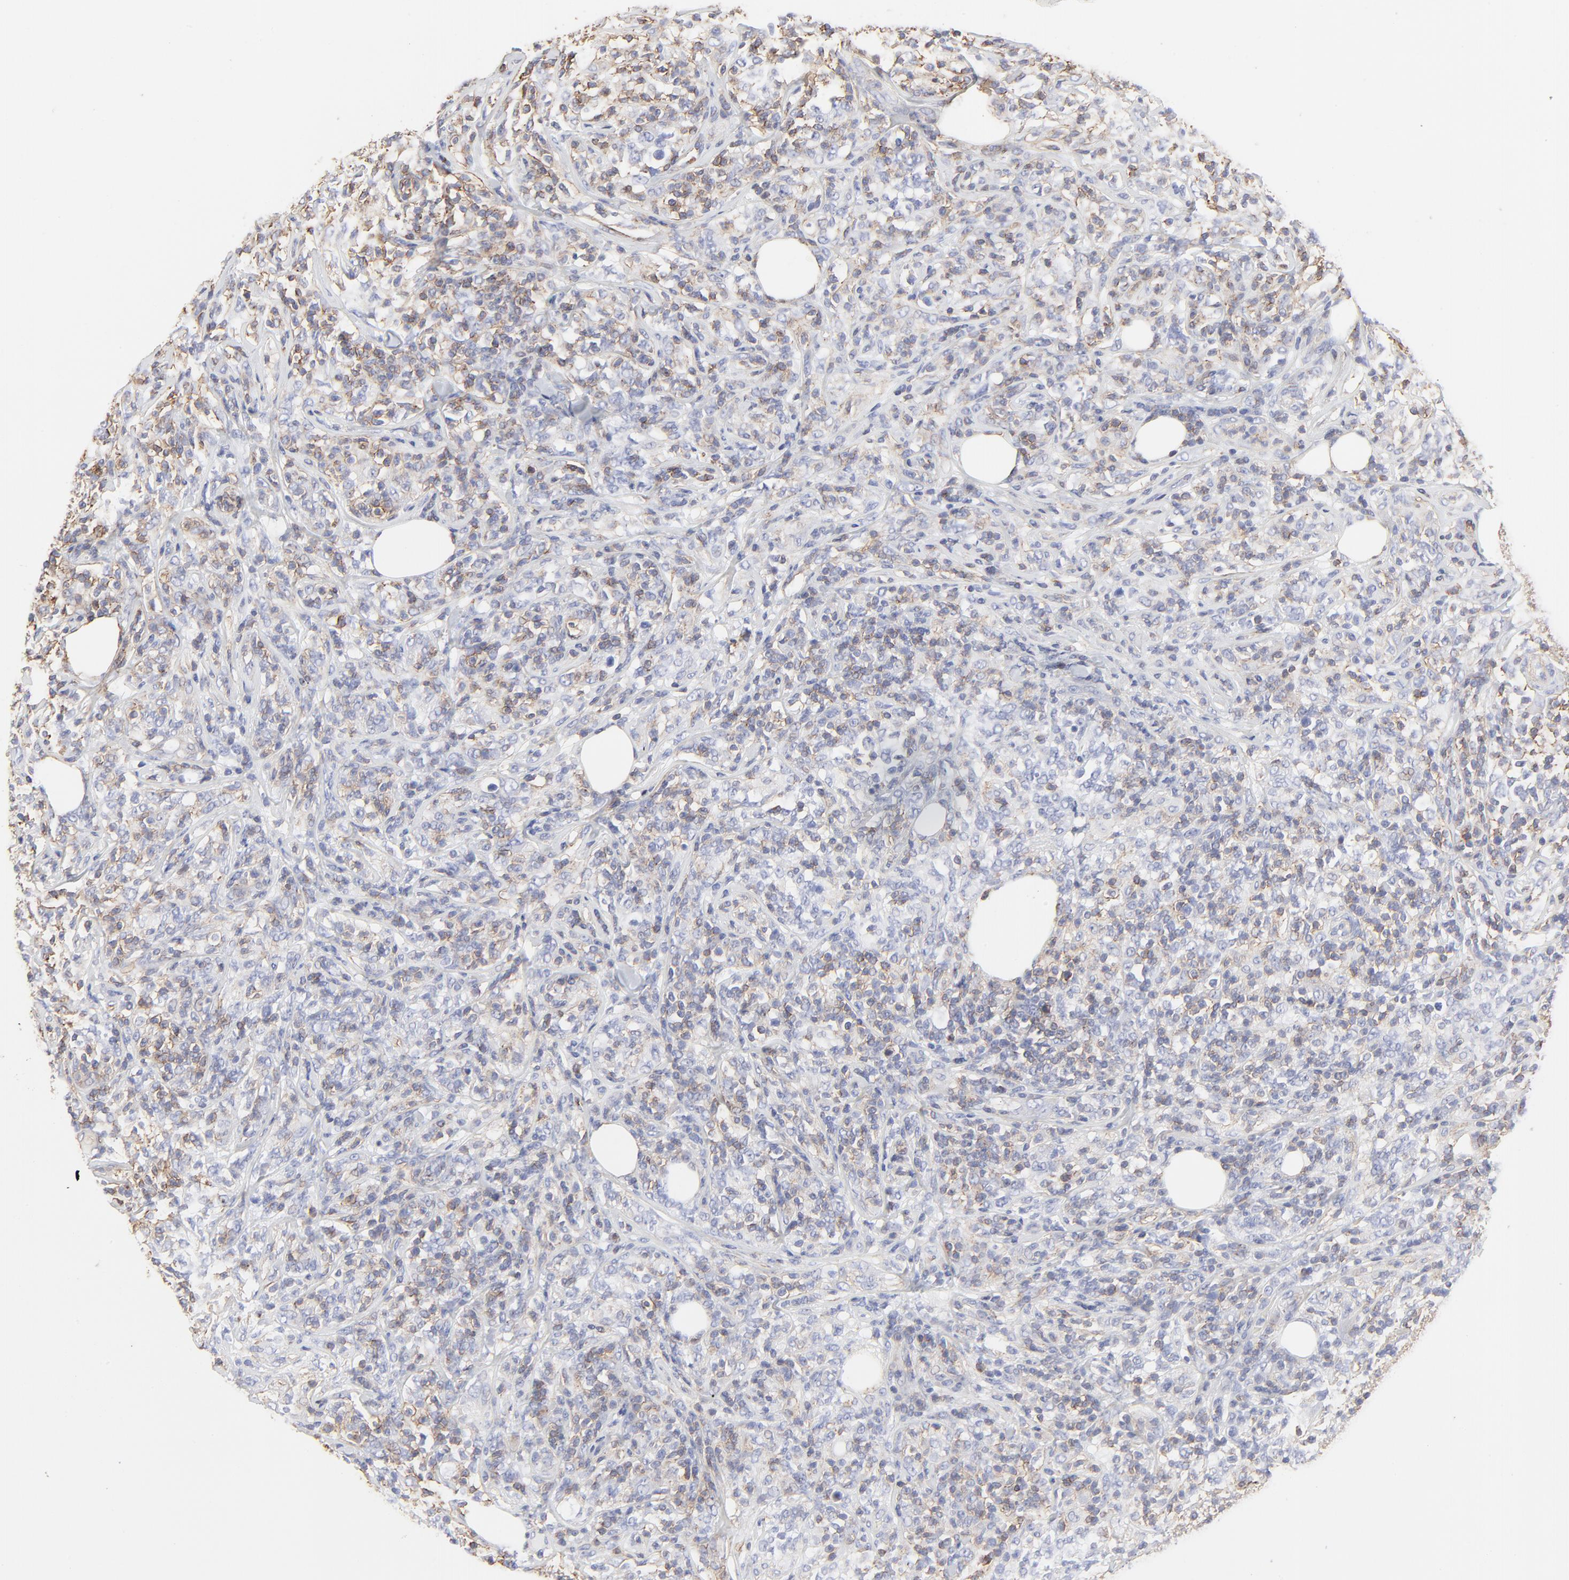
{"staining": {"intensity": "negative", "quantity": "none", "location": "none"}, "tissue": "lymphoma", "cell_type": "Tumor cells", "image_type": "cancer", "snomed": [{"axis": "morphology", "description": "Malignant lymphoma, non-Hodgkin's type, High grade"}, {"axis": "topography", "description": "Lymph node"}], "caption": "Tumor cells show no significant expression in lymphoma.", "gene": "ANXA6", "patient": {"sex": "female", "age": 84}}